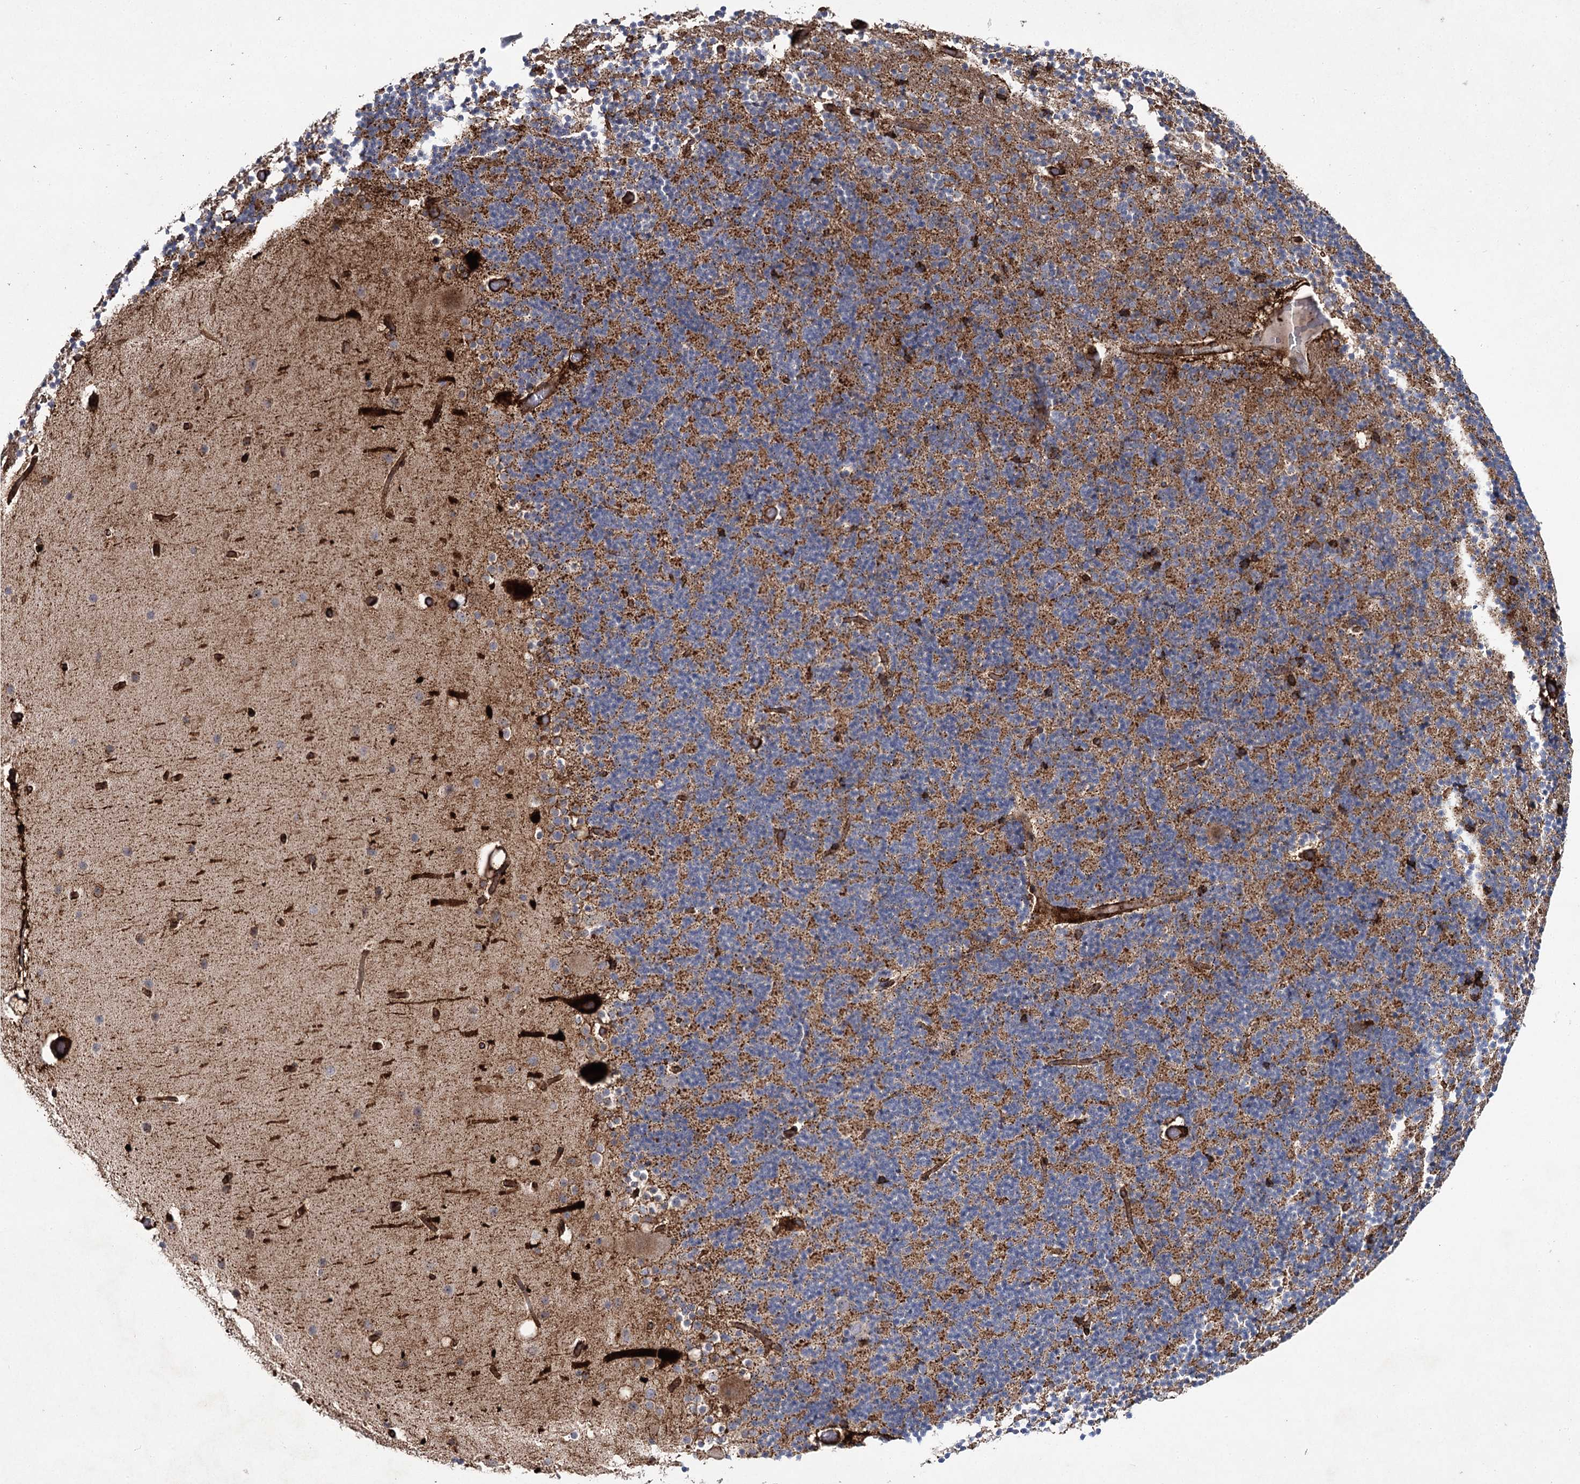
{"staining": {"intensity": "moderate", "quantity": "25%-75%", "location": "cytoplasmic/membranous"}, "tissue": "cerebellum", "cell_type": "Cells in granular layer", "image_type": "normal", "snomed": [{"axis": "morphology", "description": "Normal tissue, NOS"}, {"axis": "topography", "description": "Cerebellum"}], "caption": "Moderate cytoplasmic/membranous protein positivity is present in approximately 25%-75% of cells in granular layer in cerebellum.", "gene": "DCUN1D4", "patient": {"sex": "male", "age": 57}}